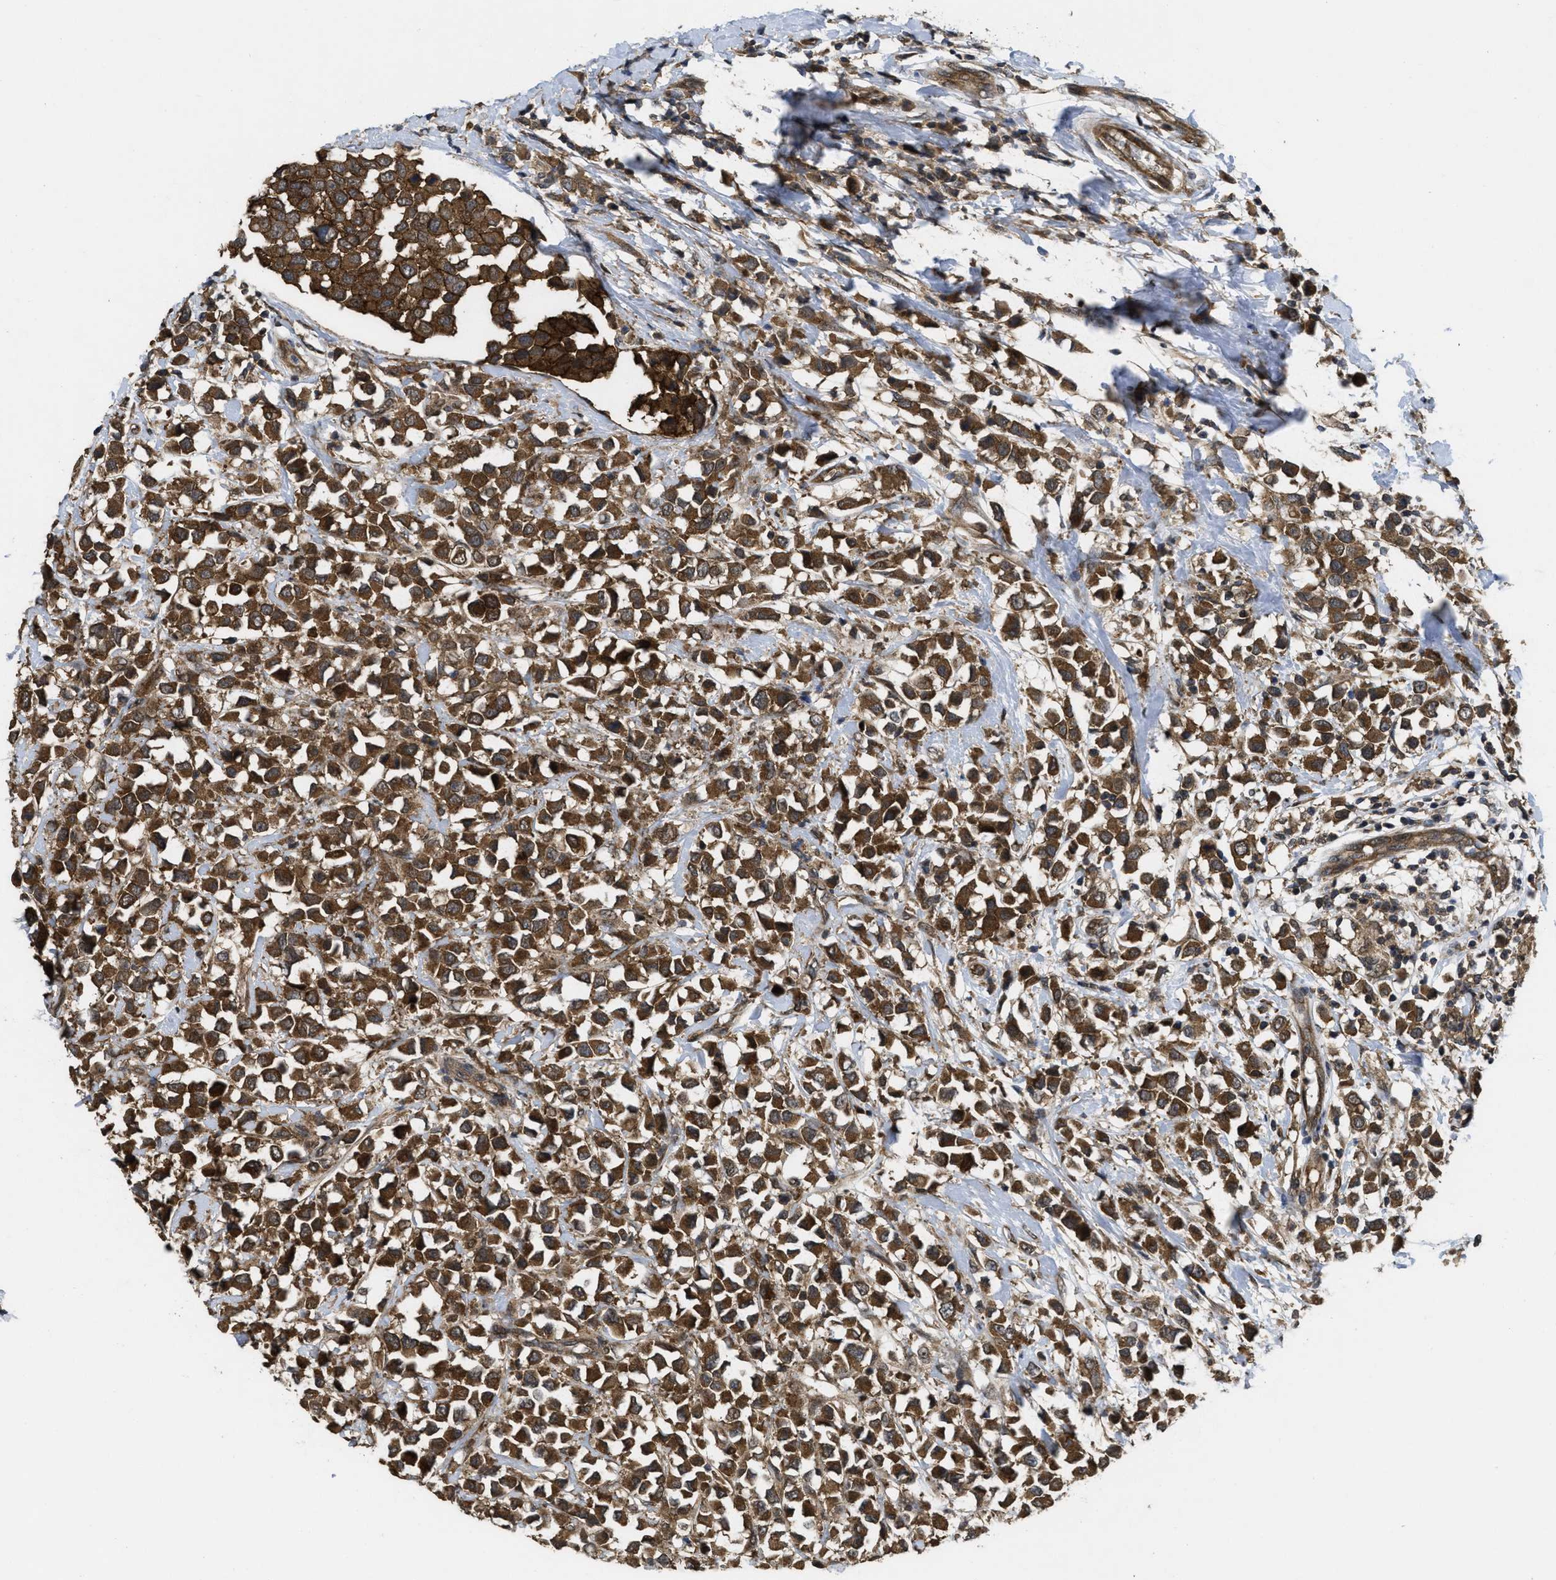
{"staining": {"intensity": "strong", "quantity": ">75%", "location": "cytoplasmic/membranous"}, "tissue": "breast cancer", "cell_type": "Tumor cells", "image_type": "cancer", "snomed": [{"axis": "morphology", "description": "Duct carcinoma"}, {"axis": "topography", "description": "Breast"}], "caption": "Human invasive ductal carcinoma (breast) stained with a protein marker demonstrates strong staining in tumor cells.", "gene": "FZD6", "patient": {"sex": "female", "age": 61}}